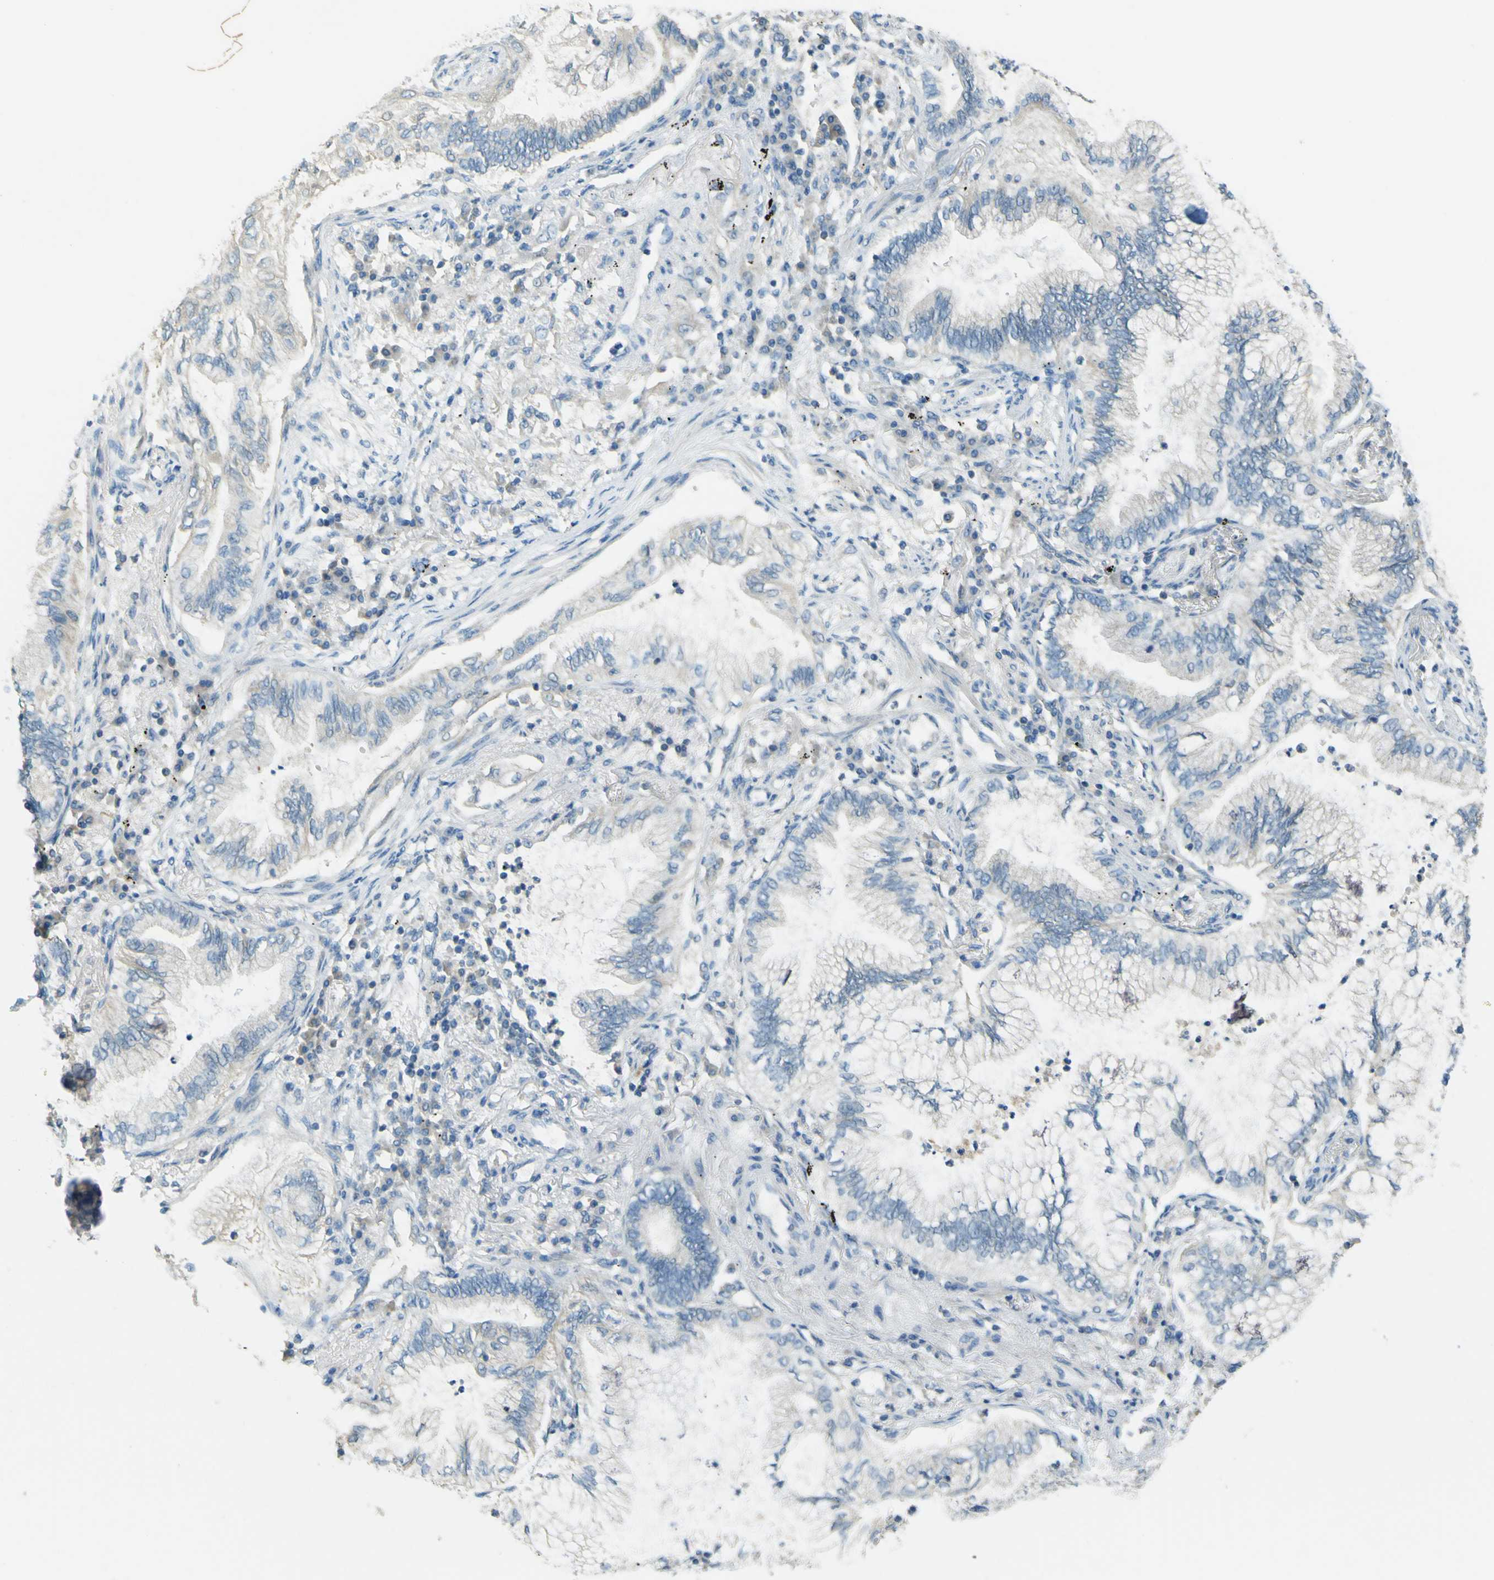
{"staining": {"intensity": "negative", "quantity": "none", "location": "none"}, "tissue": "lung cancer", "cell_type": "Tumor cells", "image_type": "cancer", "snomed": [{"axis": "morphology", "description": "Normal tissue, NOS"}, {"axis": "morphology", "description": "Adenocarcinoma, NOS"}, {"axis": "topography", "description": "Bronchus"}, {"axis": "topography", "description": "Lung"}], "caption": "Adenocarcinoma (lung) stained for a protein using IHC demonstrates no expression tumor cells.", "gene": "FKTN", "patient": {"sex": "female", "age": 70}}